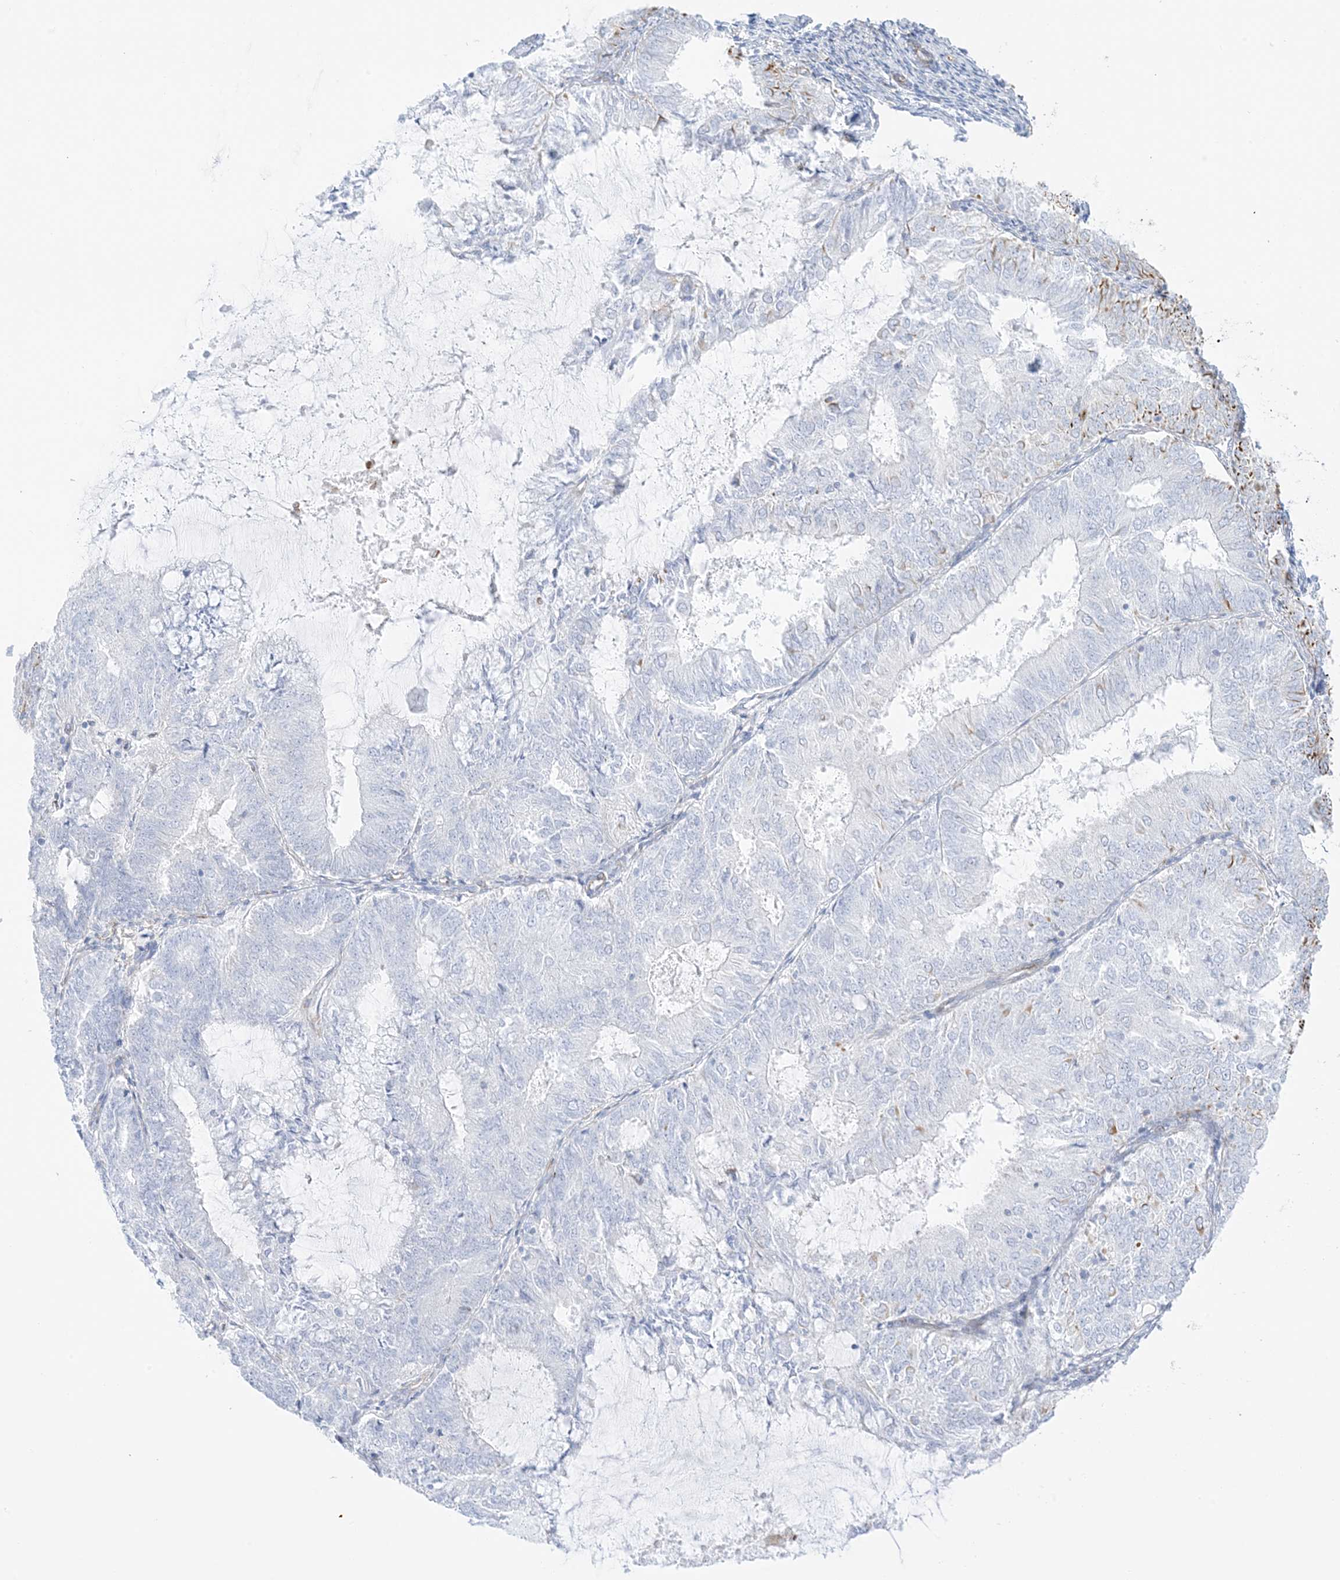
{"staining": {"intensity": "moderate", "quantity": "<25%", "location": "cytoplasmic/membranous"}, "tissue": "endometrial cancer", "cell_type": "Tumor cells", "image_type": "cancer", "snomed": [{"axis": "morphology", "description": "Adenocarcinoma, NOS"}, {"axis": "topography", "description": "Endometrium"}], "caption": "Tumor cells demonstrate low levels of moderate cytoplasmic/membranous positivity in approximately <25% of cells in endometrial cancer (adenocarcinoma). (Stains: DAB (3,3'-diaminobenzidine) in brown, nuclei in blue, Microscopy: brightfield microscopy at high magnification).", "gene": "PID1", "patient": {"sex": "female", "age": 57}}